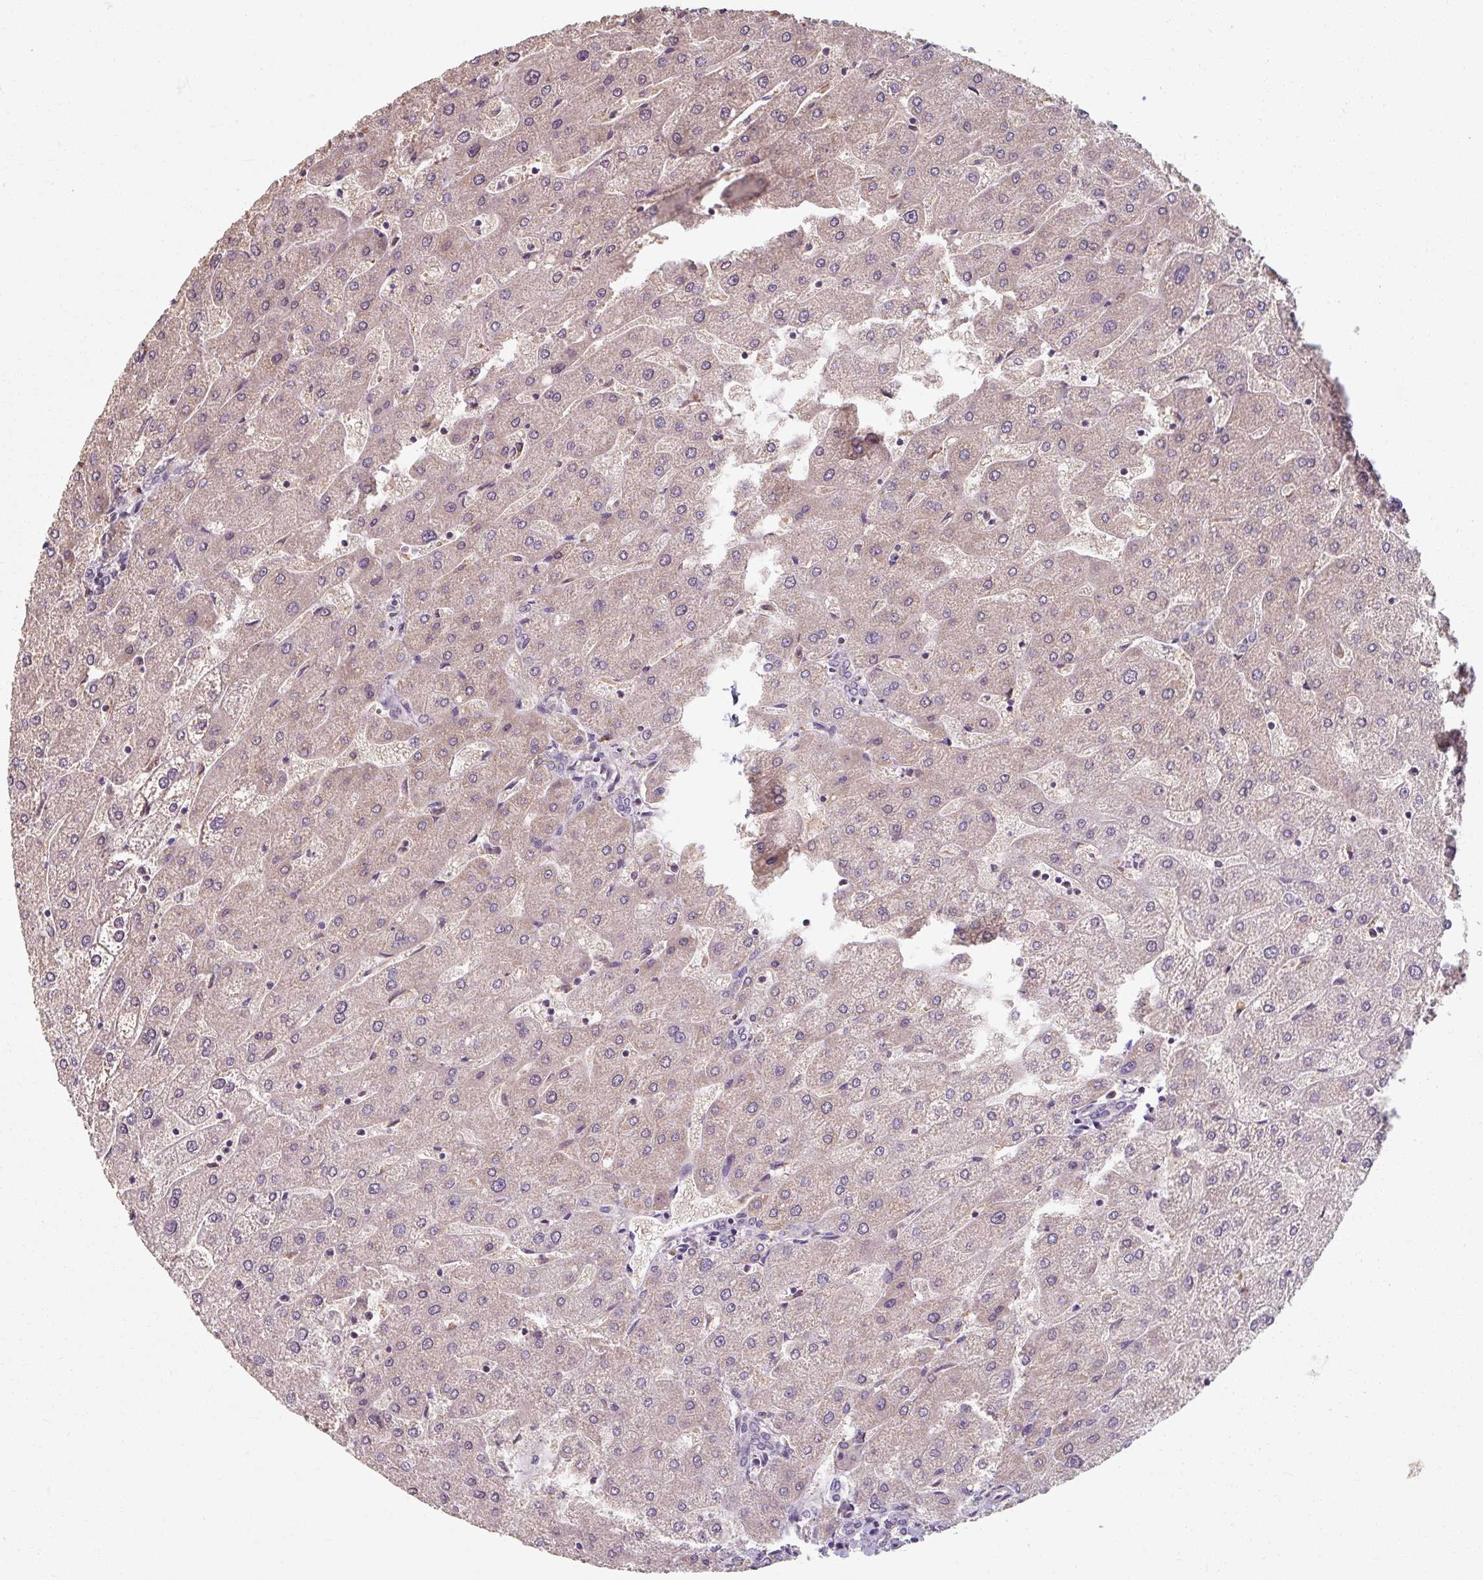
{"staining": {"intensity": "negative", "quantity": "none", "location": "none"}, "tissue": "liver", "cell_type": "Cholangiocytes", "image_type": "normal", "snomed": [{"axis": "morphology", "description": "Normal tissue, NOS"}, {"axis": "topography", "description": "Liver"}], "caption": "DAB (3,3'-diaminobenzidine) immunohistochemical staining of unremarkable liver displays no significant positivity in cholangiocytes. Brightfield microscopy of immunohistochemistry stained with DAB (3,3'-diaminobenzidine) (brown) and hematoxylin (blue), captured at high magnification.", "gene": "TSEN54", "patient": {"sex": "male", "age": 67}}